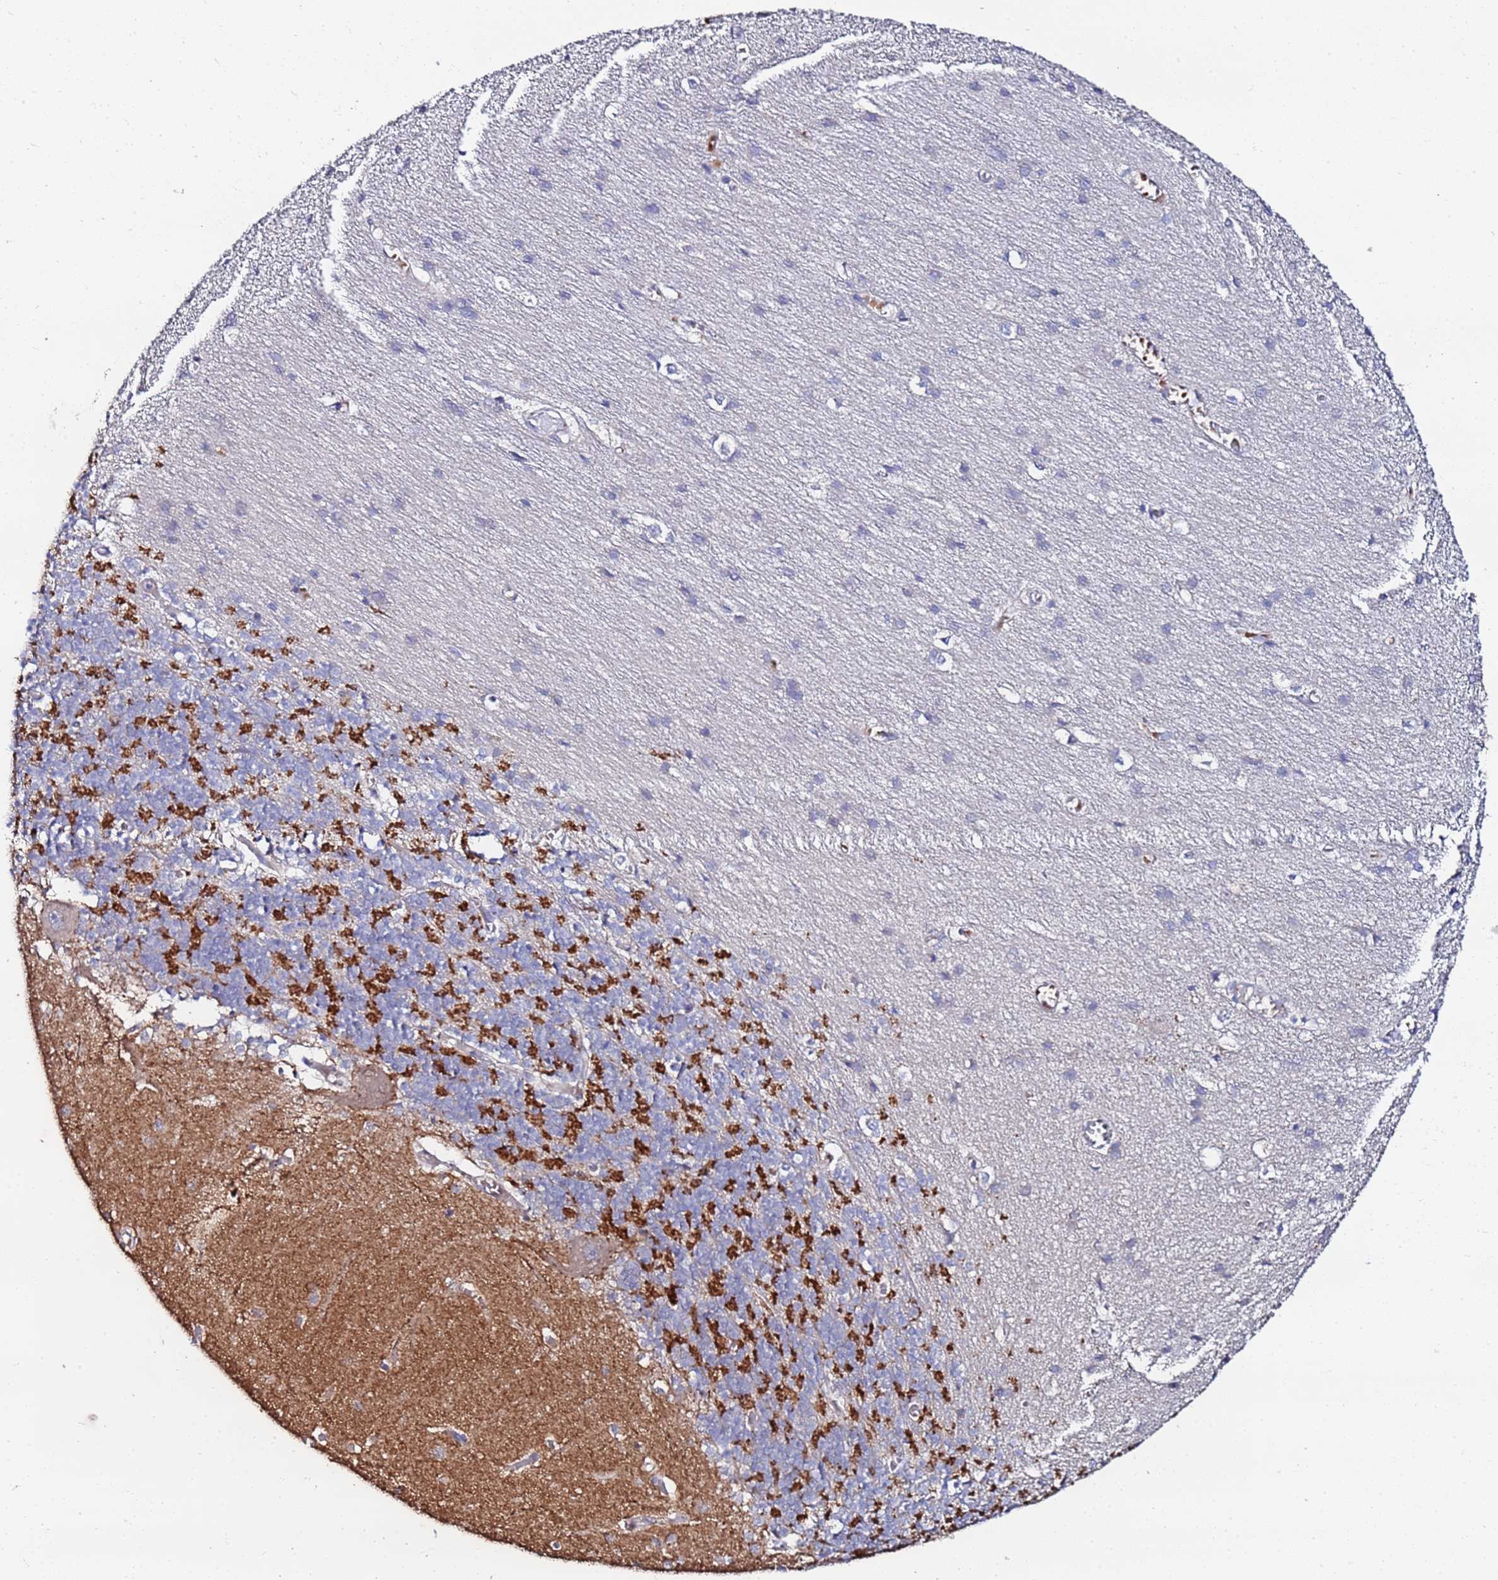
{"staining": {"intensity": "strong", "quantity": "25%-75%", "location": "cytoplasmic/membranous"}, "tissue": "cerebellum", "cell_type": "Cells in granular layer", "image_type": "normal", "snomed": [{"axis": "morphology", "description": "Normal tissue, NOS"}, {"axis": "topography", "description": "Cerebellum"}], "caption": "Cells in granular layer reveal strong cytoplasmic/membranous expression in approximately 25%-75% of cells in benign cerebellum.", "gene": "TCP10L", "patient": {"sex": "male", "age": 37}}